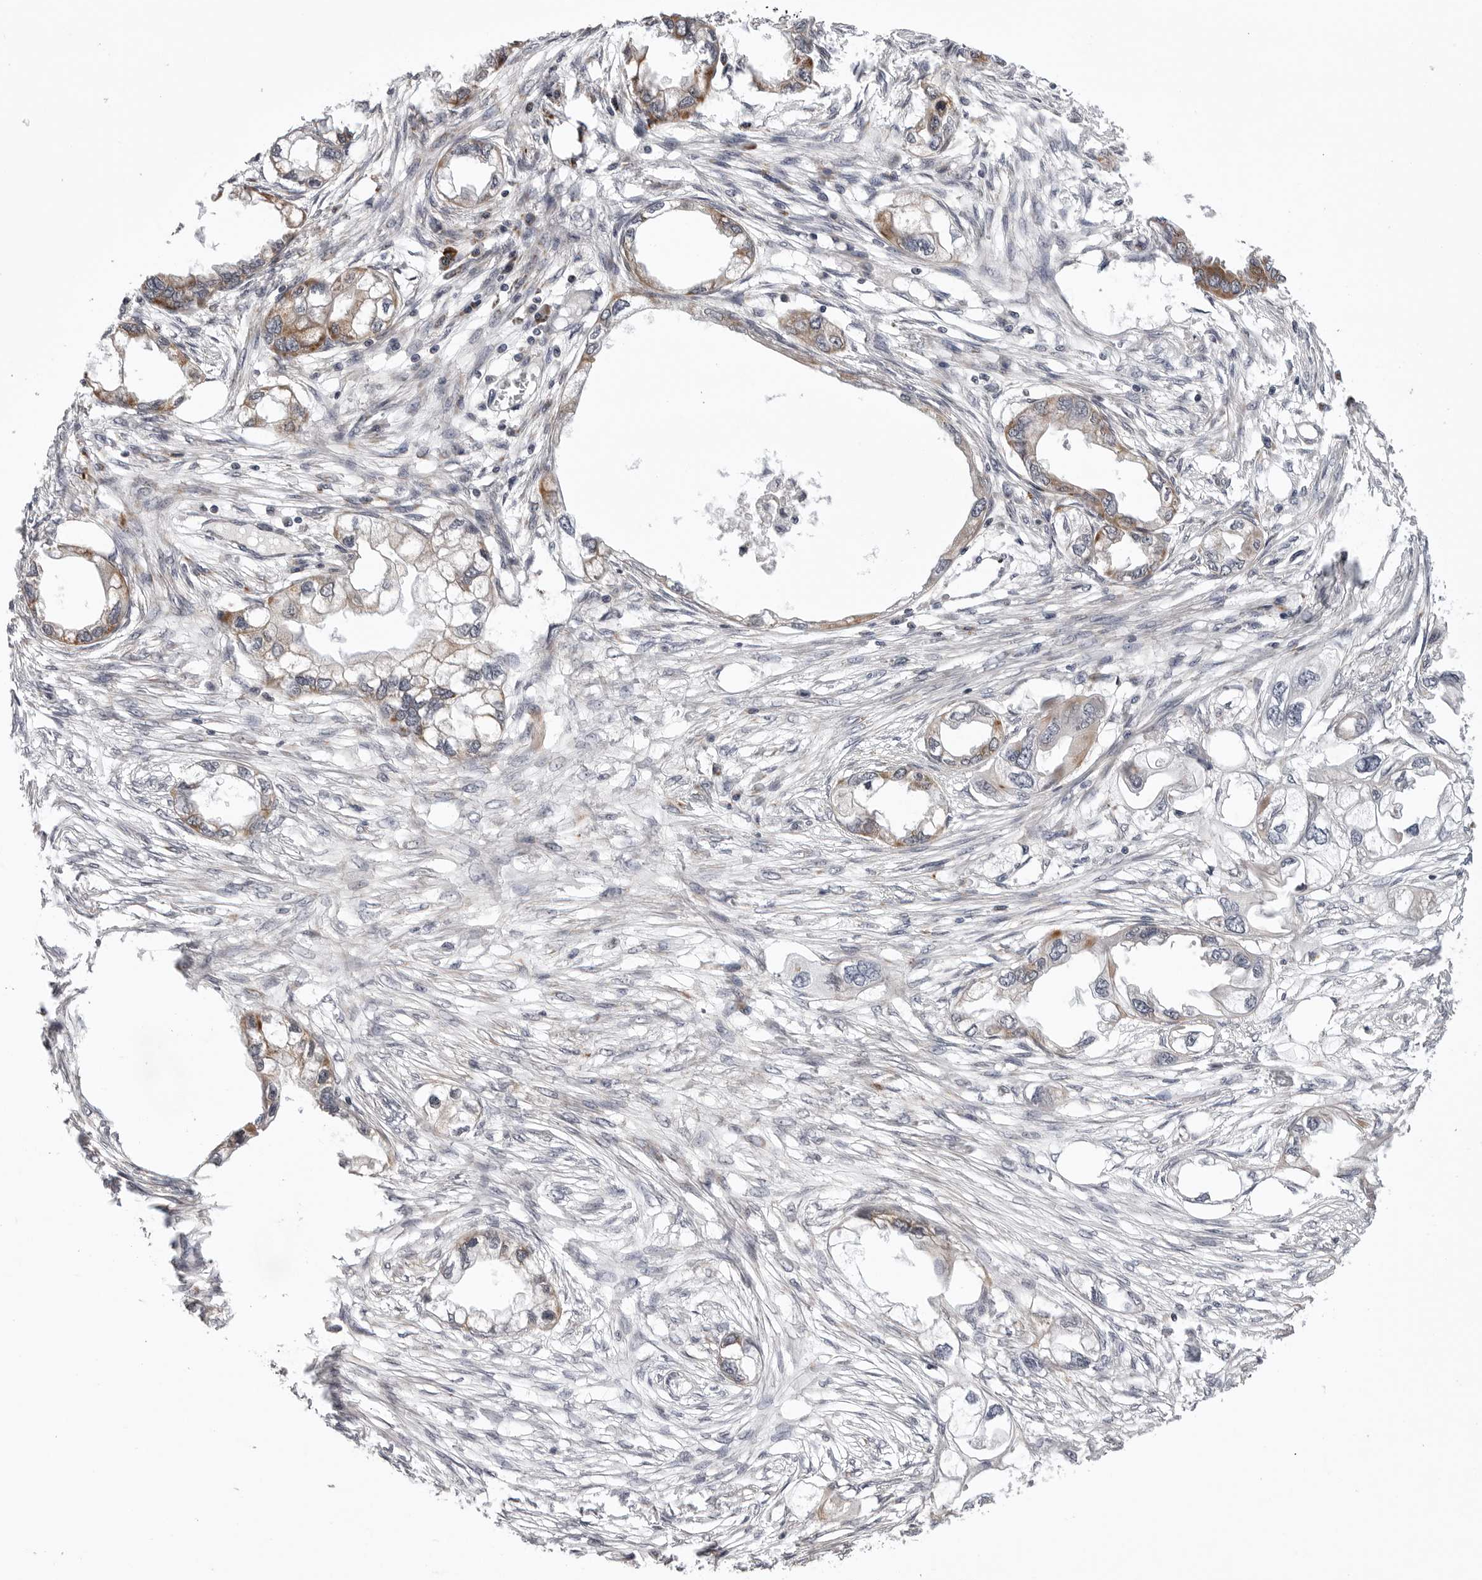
{"staining": {"intensity": "moderate", "quantity": "<25%", "location": "cytoplasmic/membranous"}, "tissue": "endometrial cancer", "cell_type": "Tumor cells", "image_type": "cancer", "snomed": [{"axis": "morphology", "description": "Adenocarcinoma, NOS"}, {"axis": "morphology", "description": "Adenocarcinoma, metastatic, NOS"}, {"axis": "topography", "description": "Adipose tissue"}, {"axis": "topography", "description": "Endometrium"}], "caption": "About <25% of tumor cells in human endometrial cancer exhibit moderate cytoplasmic/membranous protein positivity as visualized by brown immunohistochemical staining.", "gene": "CDK20", "patient": {"sex": "female", "age": 67}}